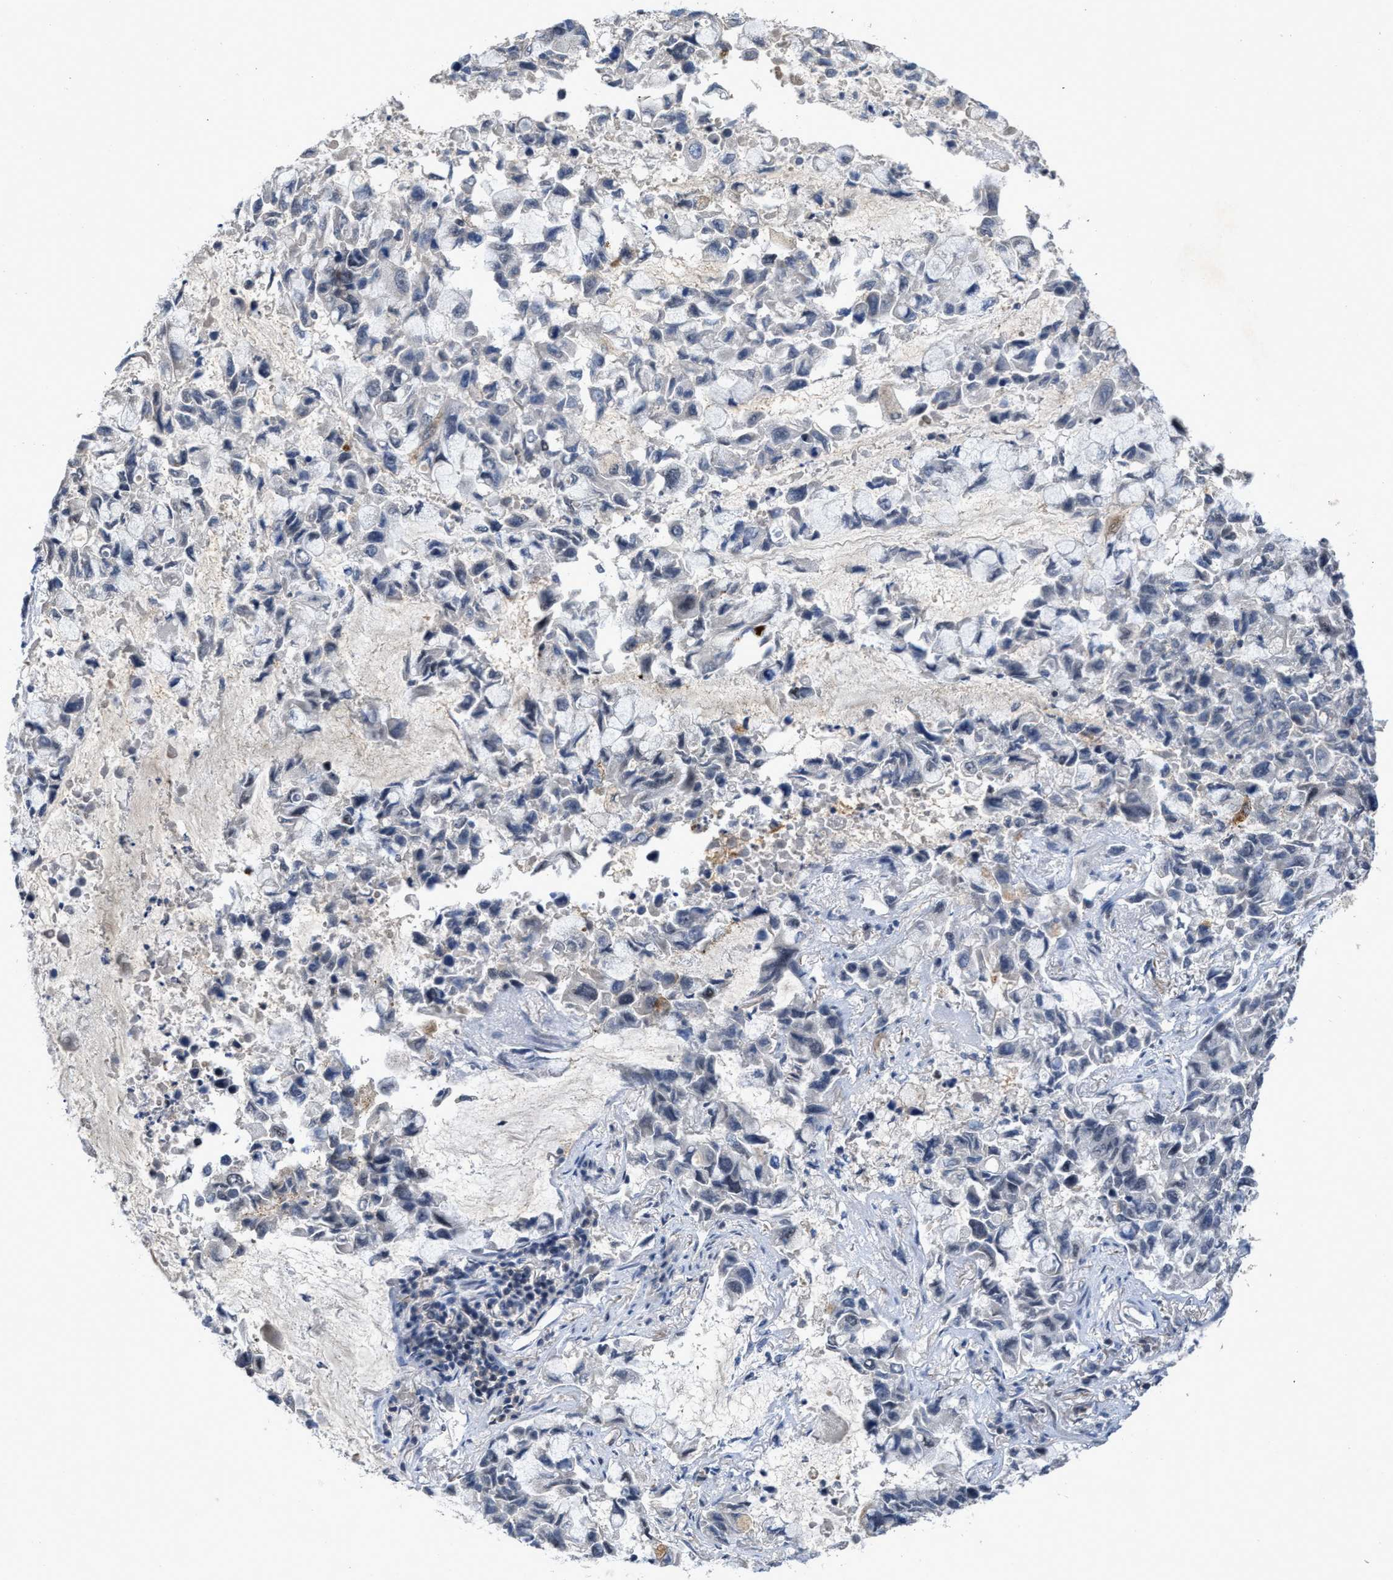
{"staining": {"intensity": "negative", "quantity": "none", "location": "none"}, "tissue": "lung cancer", "cell_type": "Tumor cells", "image_type": "cancer", "snomed": [{"axis": "morphology", "description": "Adenocarcinoma, NOS"}, {"axis": "topography", "description": "Lung"}], "caption": "The photomicrograph displays no significant positivity in tumor cells of lung cancer.", "gene": "FGD3", "patient": {"sex": "male", "age": 64}}